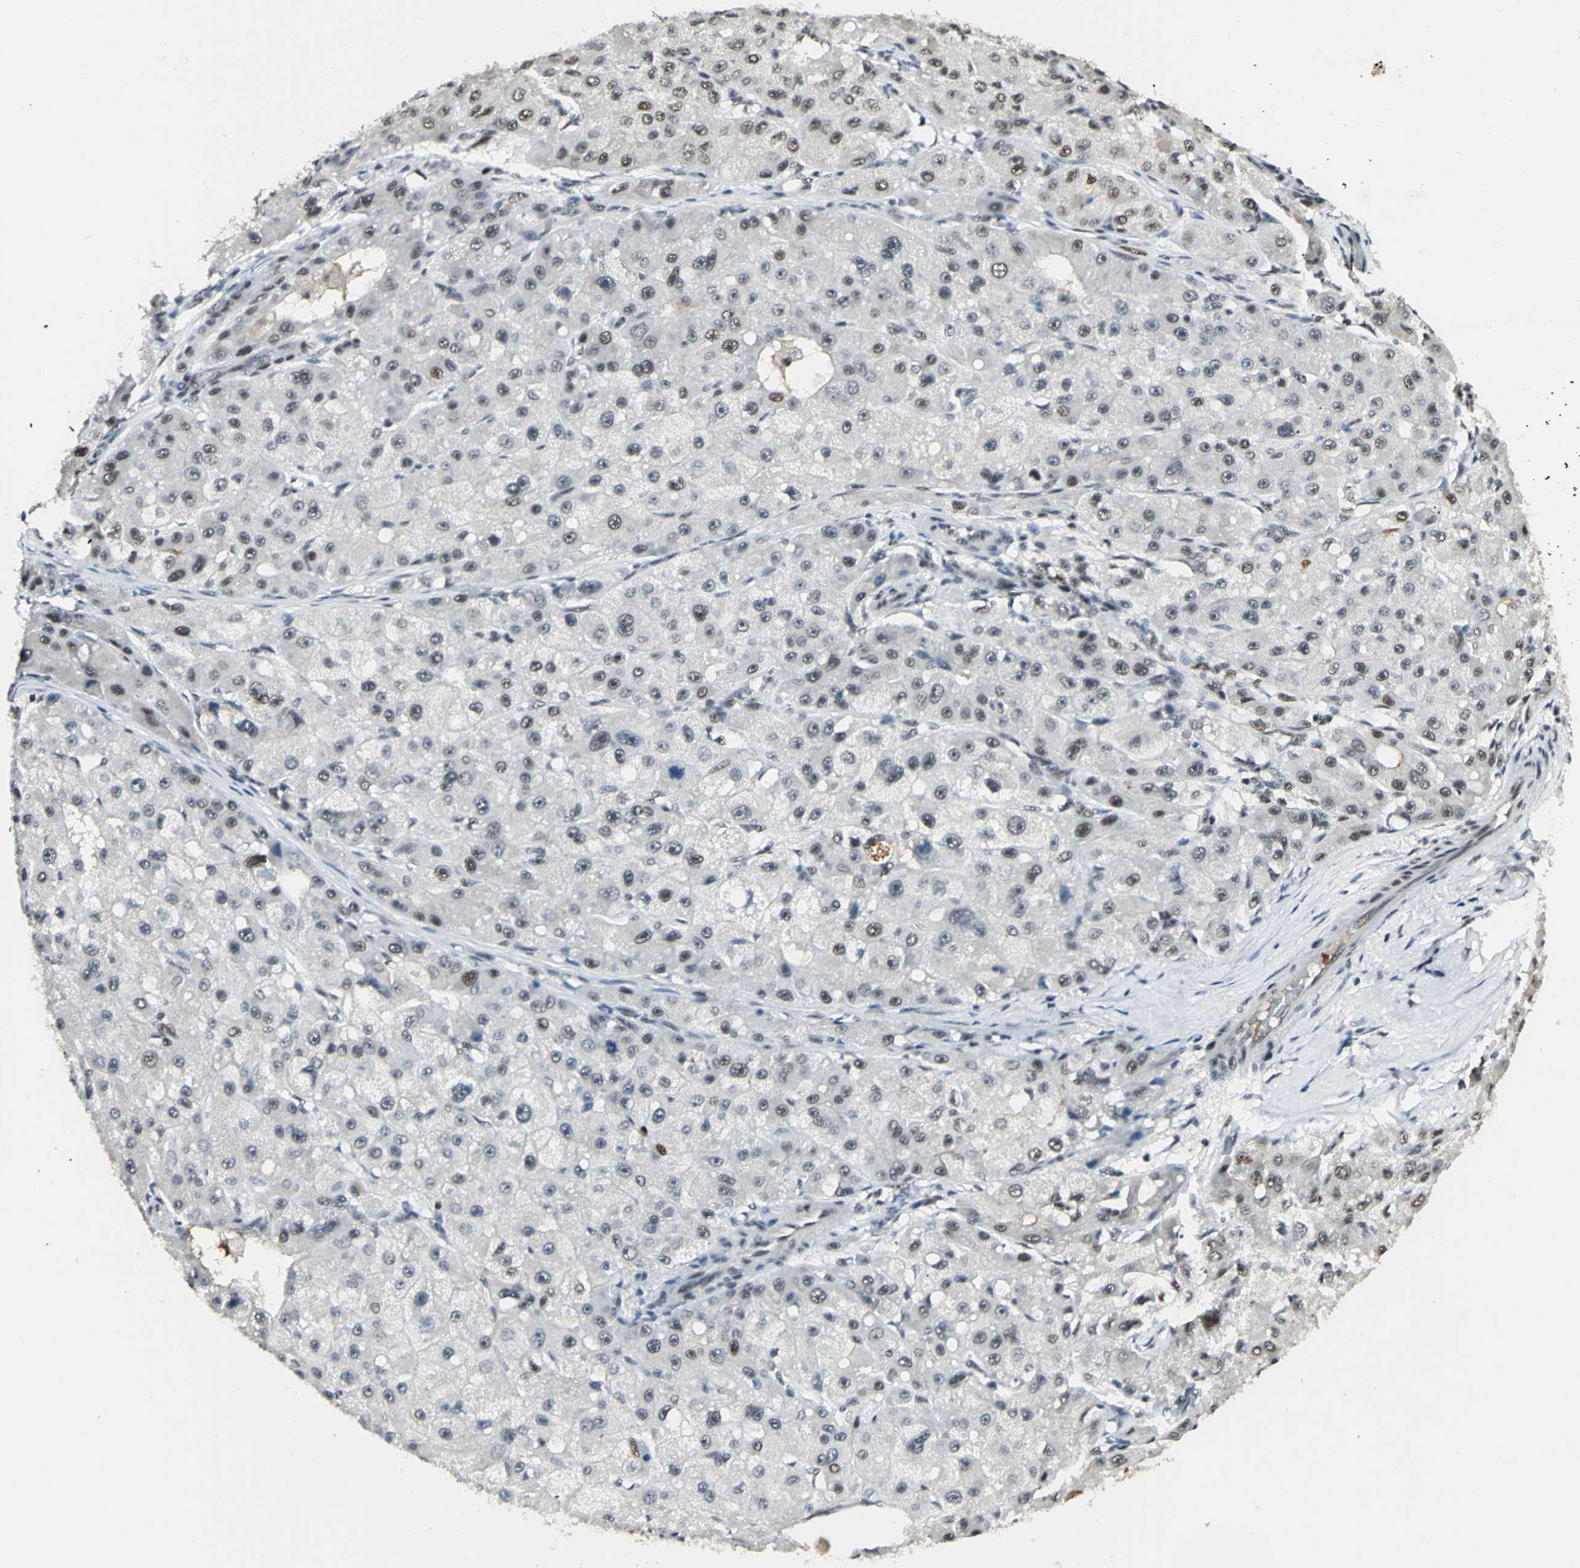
{"staining": {"intensity": "moderate", "quantity": "25%-75%", "location": "nuclear"}, "tissue": "liver cancer", "cell_type": "Tumor cells", "image_type": "cancer", "snomed": [{"axis": "morphology", "description": "Carcinoma, Hepatocellular, NOS"}, {"axis": "topography", "description": "Liver"}], "caption": "Immunohistochemical staining of human hepatocellular carcinoma (liver) shows medium levels of moderate nuclear expression in approximately 25%-75% of tumor cells. (Brightfield microscopy of DAB IHC at high magnification).", "gene": "CCNT1", "patient": {"sex": "male", "age": 80}}